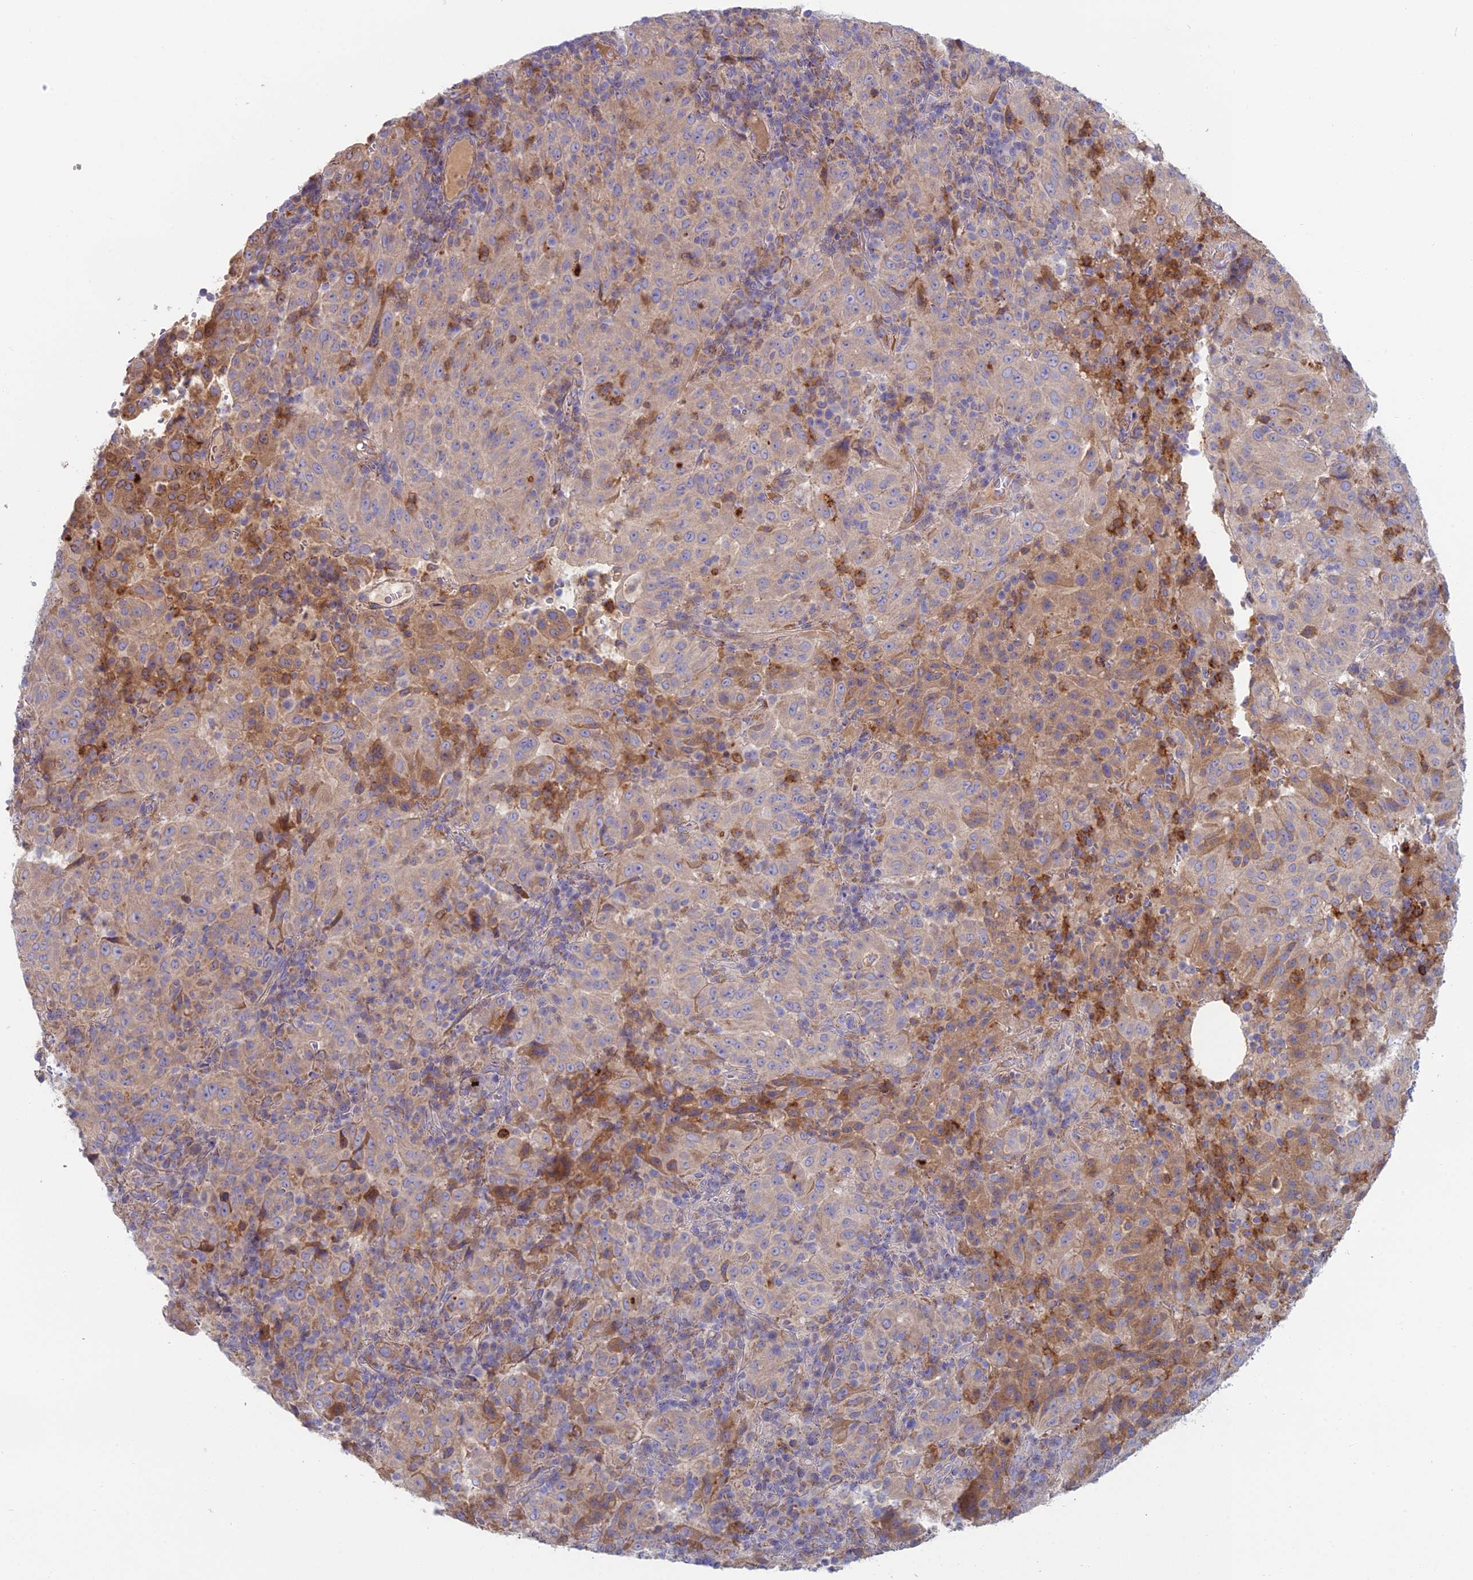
{"staining": {"intensity": "negative", "quantity": "none", "location": "none"}, "tissue": "pancreatic cancer", "cell_type": "Tumor cells", "image_type": "cancer", "snomed": [{"axis": "morphology", "description": "Adenocarcinoma, NOS"}, {"axis": "topography", "description": "Pancreas"}], "caption": "This micrograph is of adenocarcinoma (pancreatic) stained with IHC to label a protein in brown with the nuclei are counter-stained blue. There is no positivity in tumor cells. (Brightfield microscopy of DAB IHC at high magnification).", "gene": "IFTAP", "patient": {"sex": "male", "age": 63}}